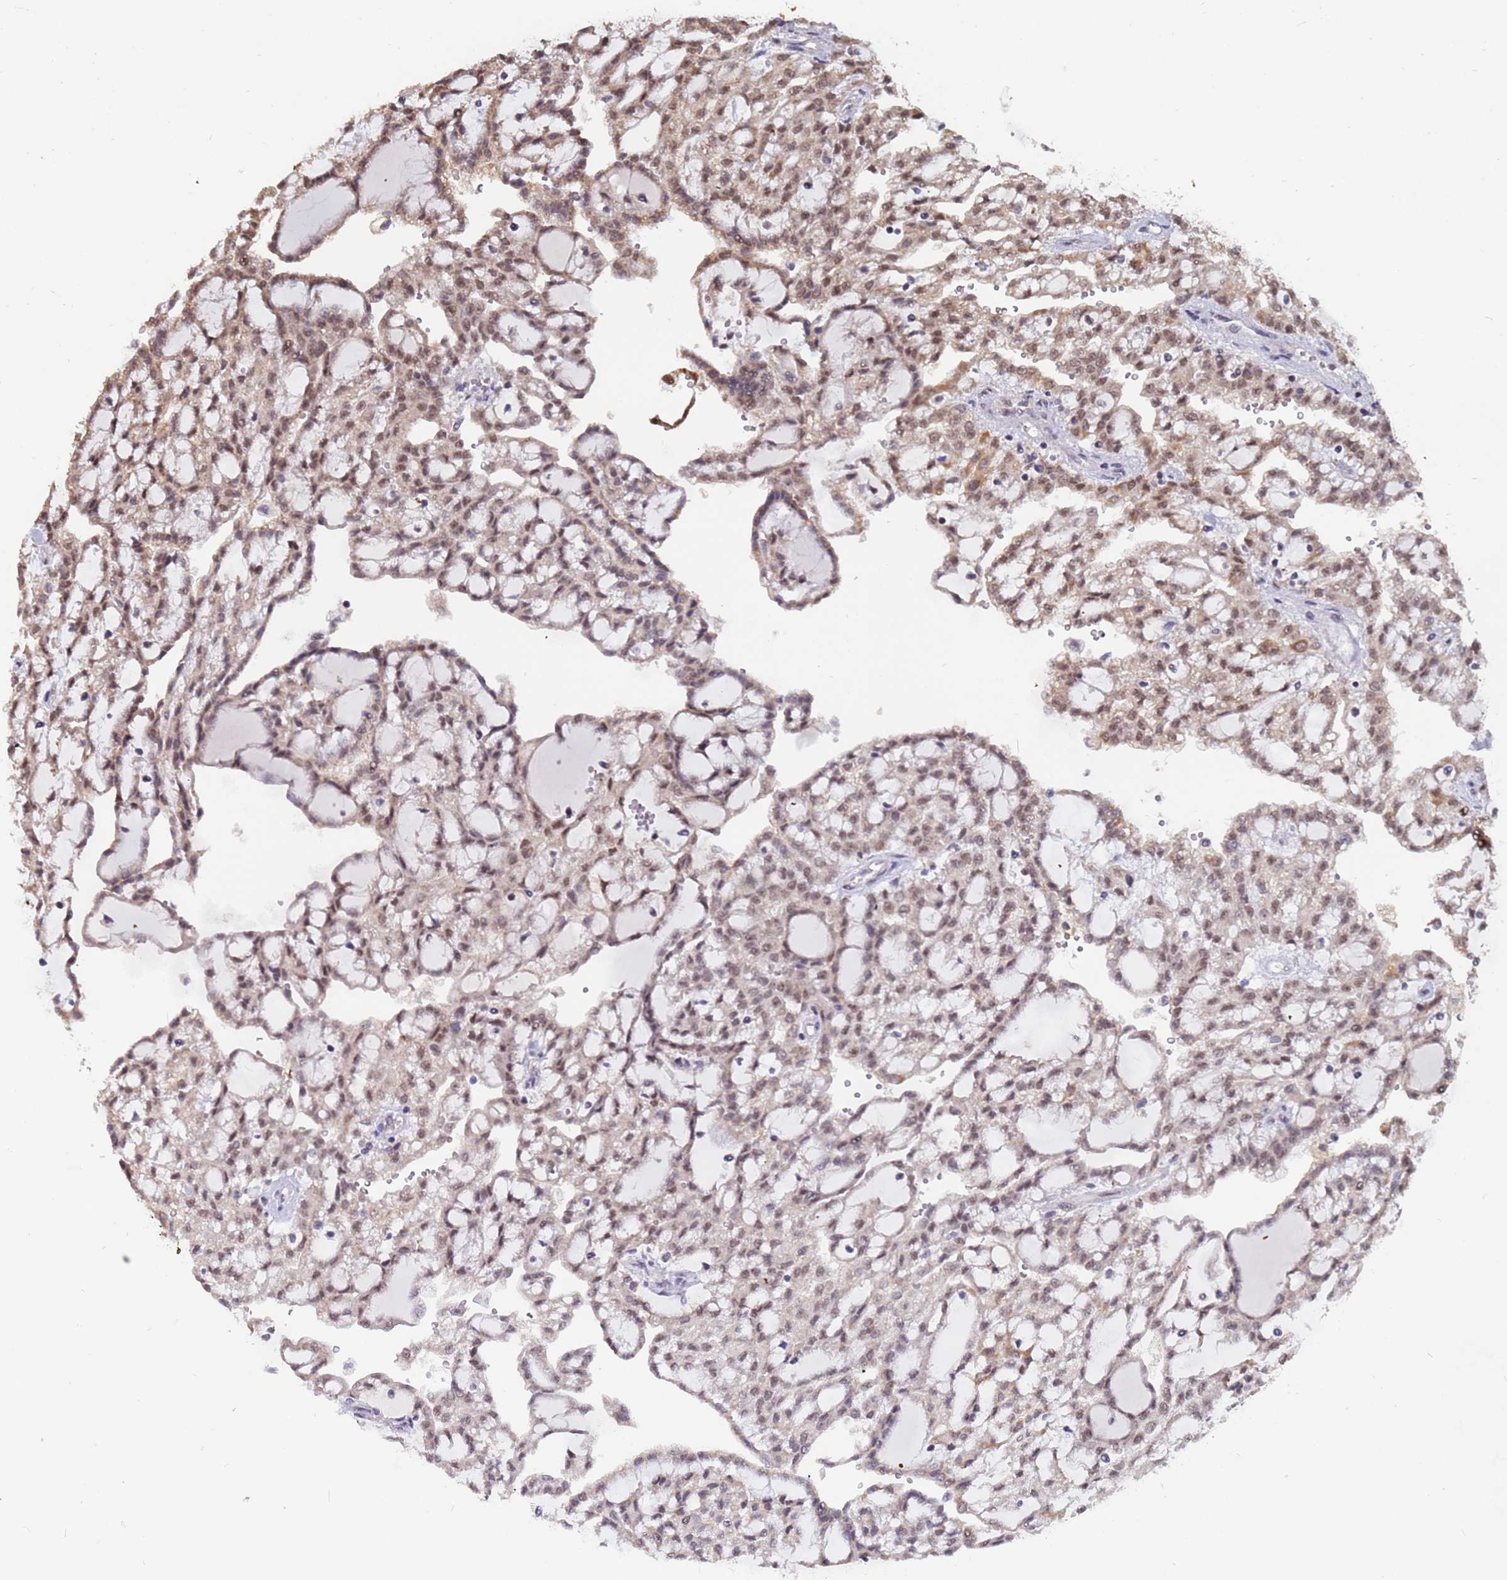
{"staining": {"intensity": "weak", "quantity": ">75%", "location": "nuclear"}, "tissue": "renal cancer", "cell_type": "Tumor cells", "image_type": "cancer", "snomed": [{"axis": "morphology", "description": "Adenocarcinoma, NOS"}, {"axis": "topography", "description": "Kidney"}], "caption": "A brown stain highlights weak nuclear expression of a protein in renal adenocarcinoma tumor cells. The staining was performed using DAB to visualize the protein expression in brown, while the nuclei were stained in blue with hematoxylin (Magnification: 20x).", "gene": "DENND2B", "patient": {"sex": "male", "age": 63}}